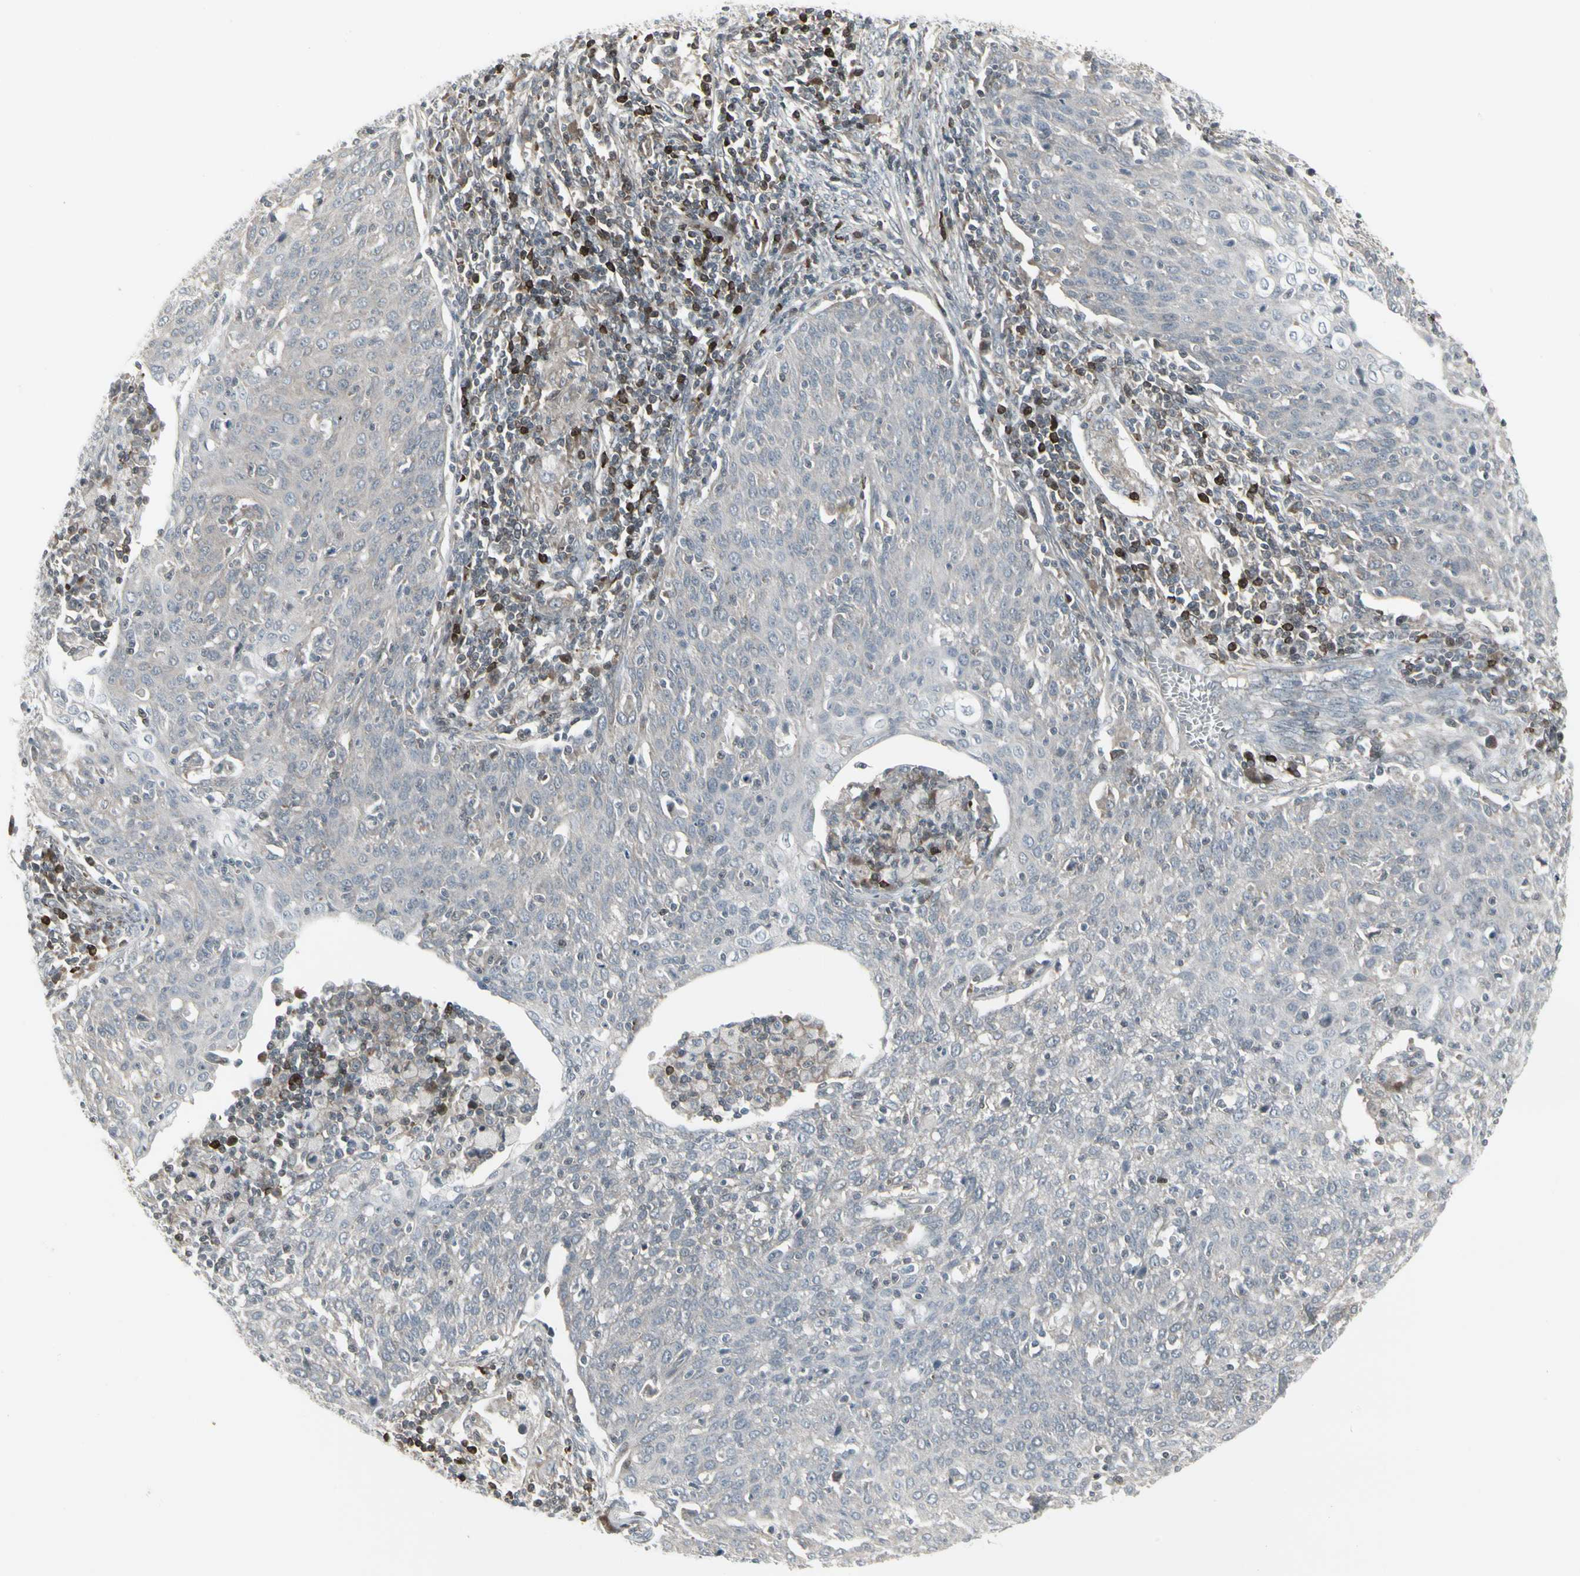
{"staining": {"intensity": "weak", "quantity": "<25%", "location": "cytoplasmic/membranous"}, "tissue": "cervical cancer", "cell_type": "Tumor cells", "image_type": "cancer", "snomed": [{"axis": "morphology", "description": "Squamous cell carcinoma, NOS"}, {"axis": "topography", "description": "Cervix"}], "caption": "An immunohistochemistry (IHC) photomicrograph of cervical cancer is shown. There is no staining in tumor cells of cervical cancer. (Stains: DAB immunohistochemistry with hematoxylin counter stain, Microscopy: brightfield microscopy at high magnification).", "gene": "IGFBP6", "patient": {"sex": "female", "age": 38}}